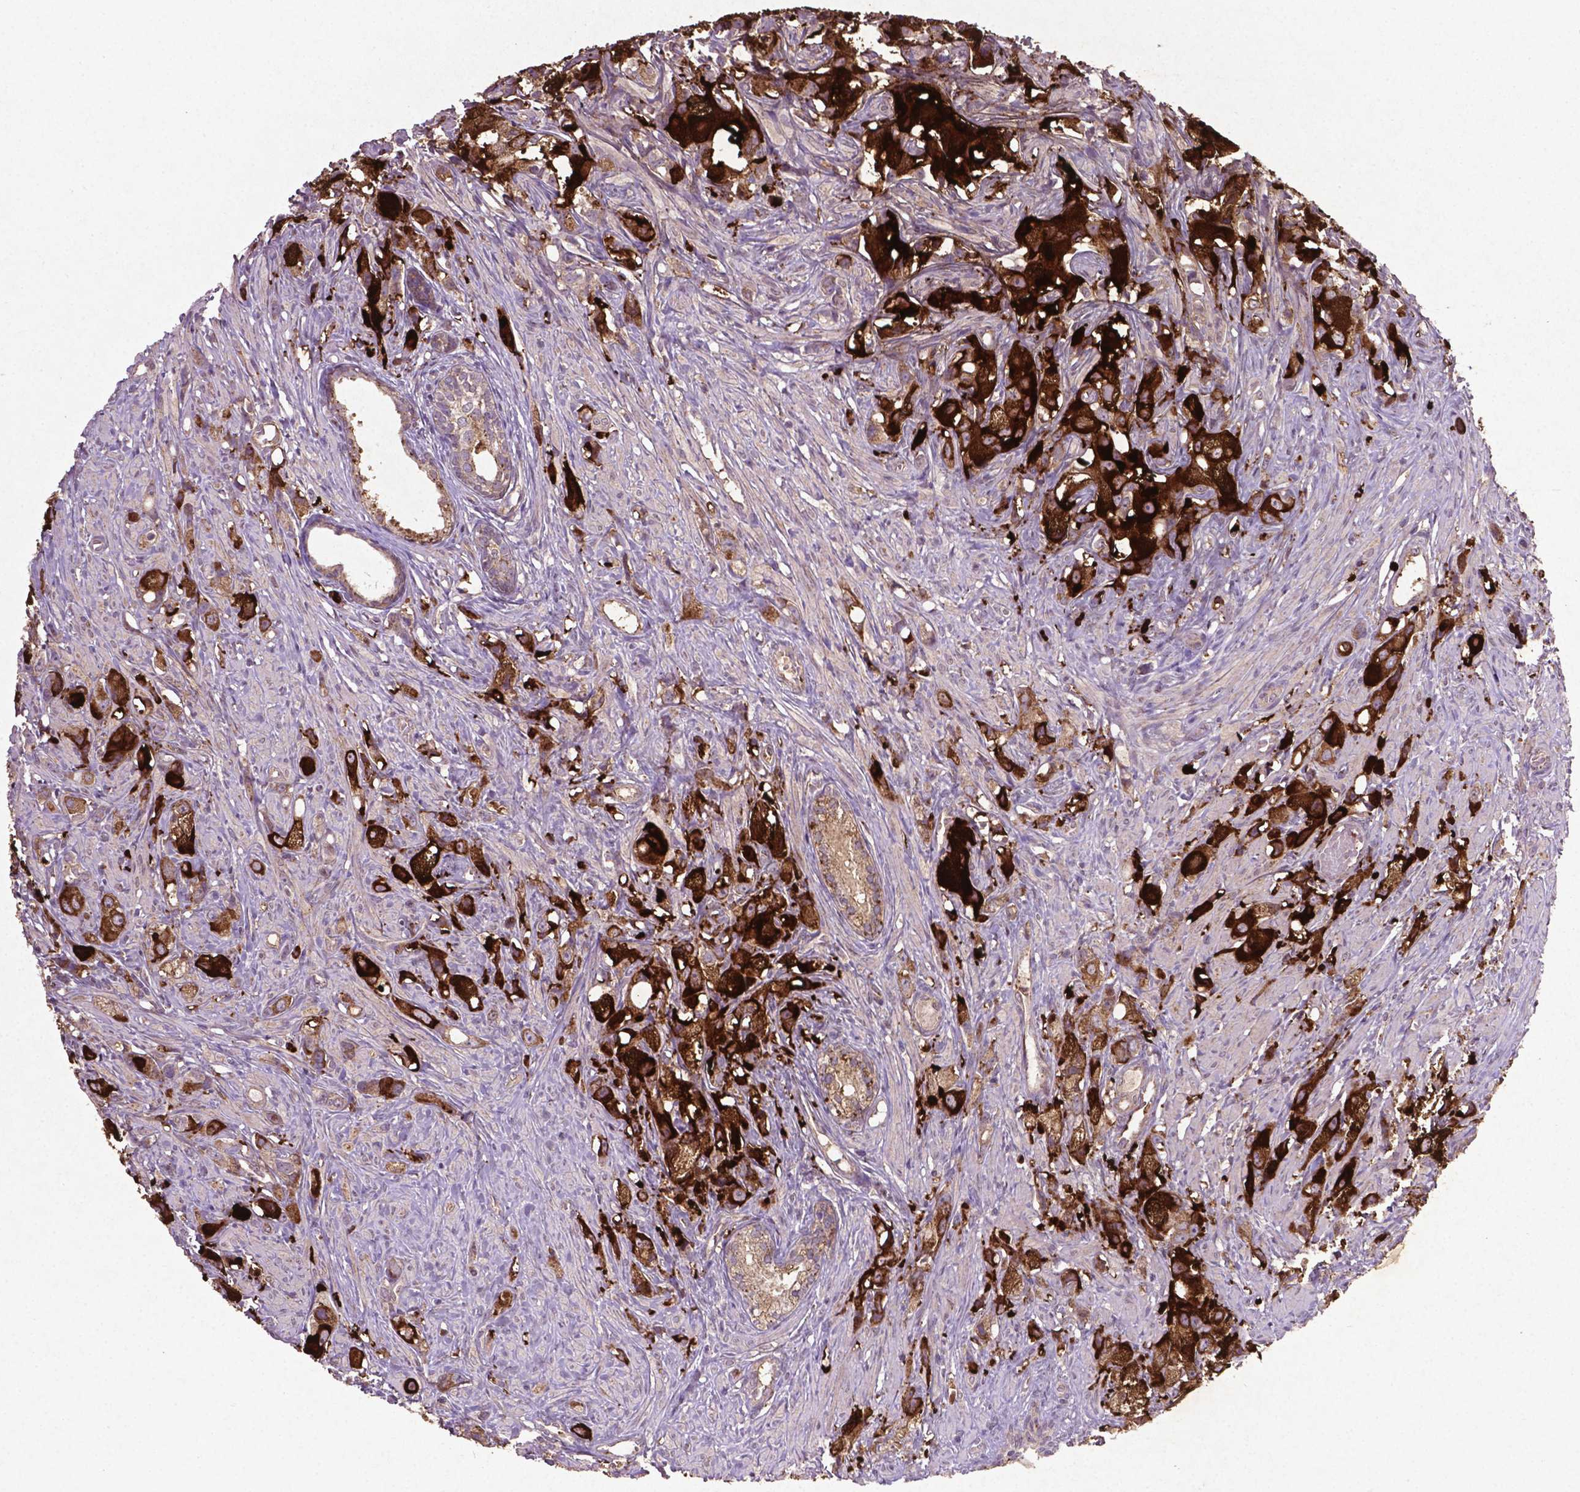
{"staining": {"intensity": "strong", "quantity": "25%-75%", "location": "cytoplasmic/membranous"}, "tissue": "prostate cancer", "cell_type": "Tumor cells", "image_type": "cancer", "snomed": [{"axis": "morphology", "description": "Adenocarcinoma, High grade"}, {"axis": "topography", "description": "Prostate"}], "caption": "DAB immunohistochemical staining of prostate cancer shows strong cytoplasmic/membranous protein positivity in about 25%-75% of tumor cells. Immunohistochemistry (ihc) stains the protein of interest in brown and the nuclei are stained blue.", "gene": "MTOR", "patient": {"sex": "male", "age": 75}}